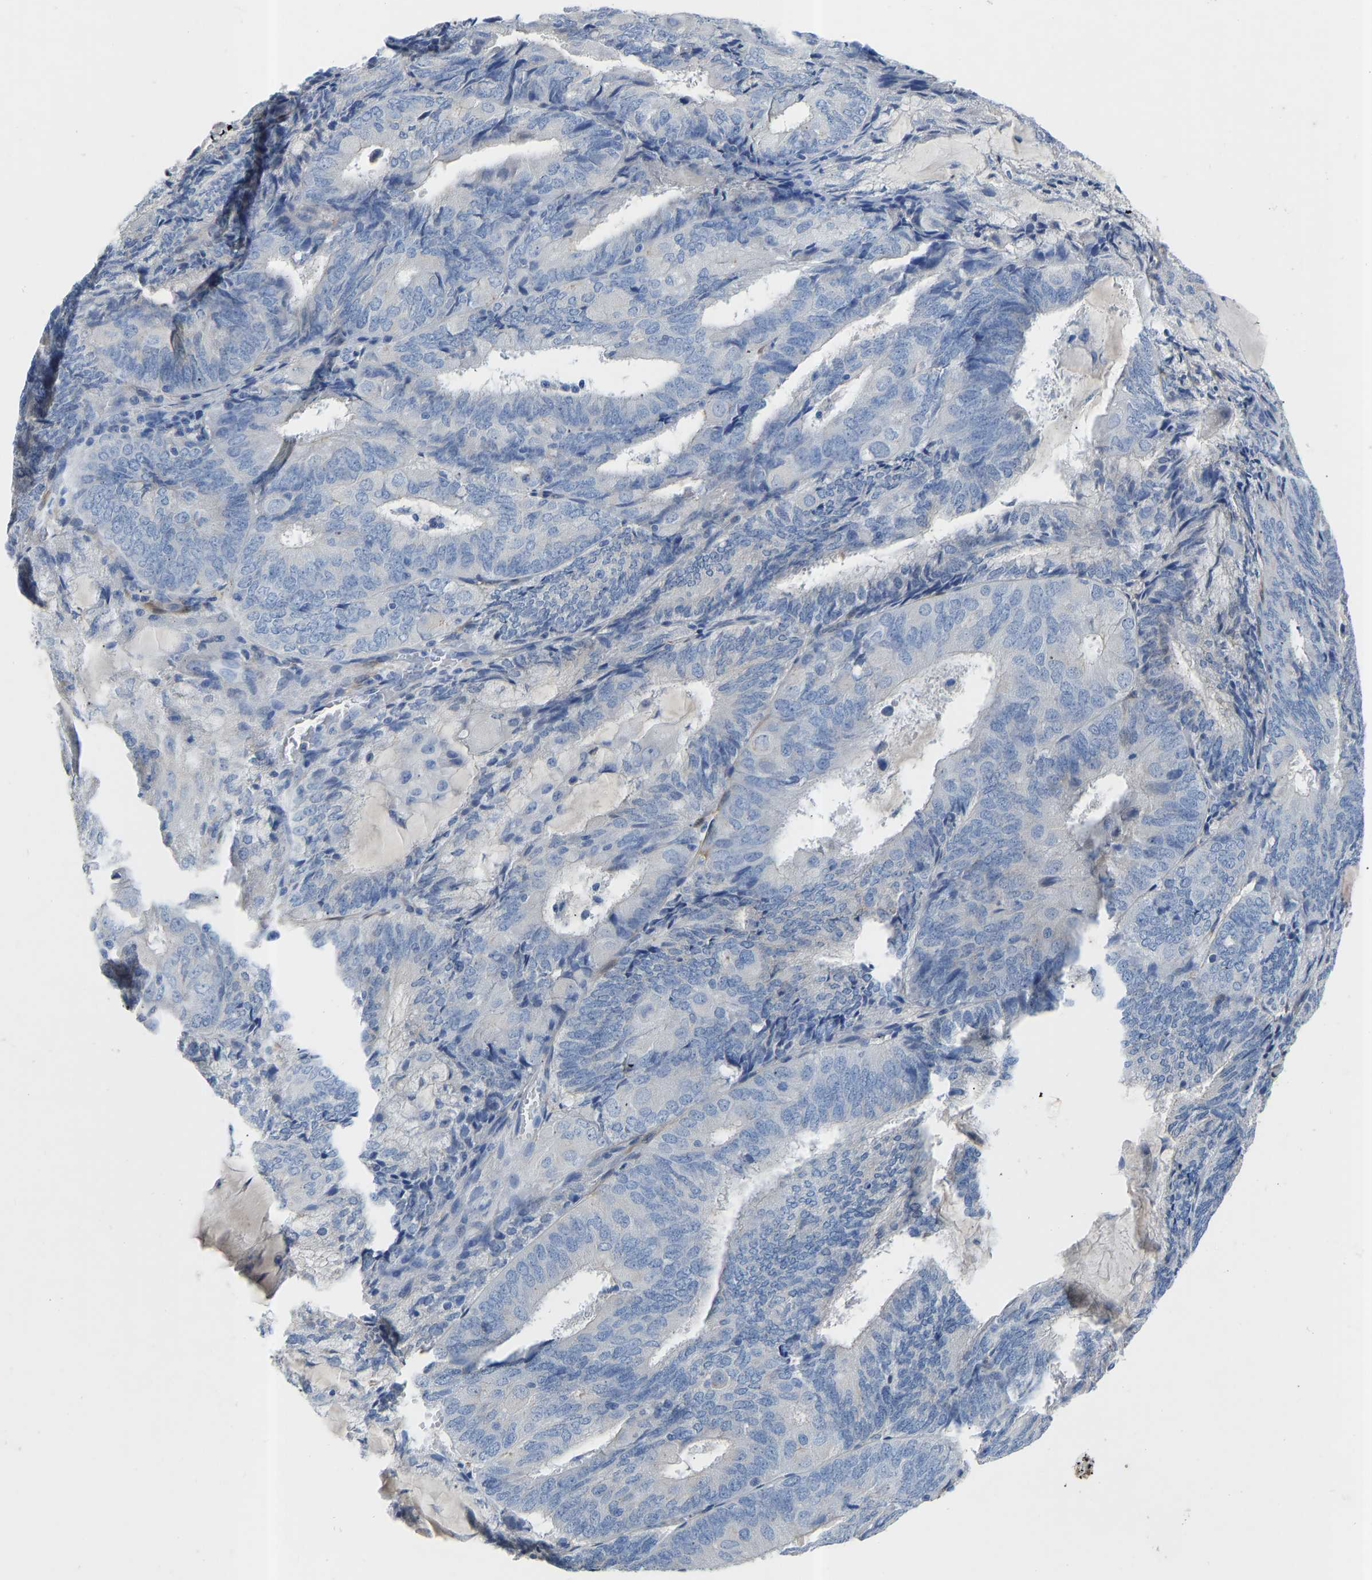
{"staining": {"intensity": "negative", "quantity": "none", "location": "none"}, "tissue": "endometrial cancer", "cell_type": "Tumor cells", "image_type": "cancer", "snomed": [{"axis": "morphology", "description": "Adenocarcinoma, NOS"}, {"axis": "topography", "description": "Endometrium"}], "caption": "Tumor cells are negative for protein expression in human endometrial cancer (adenocarcinoma).", "gene": "RBP1", "patient": {"sex": "female", "age": 81}}